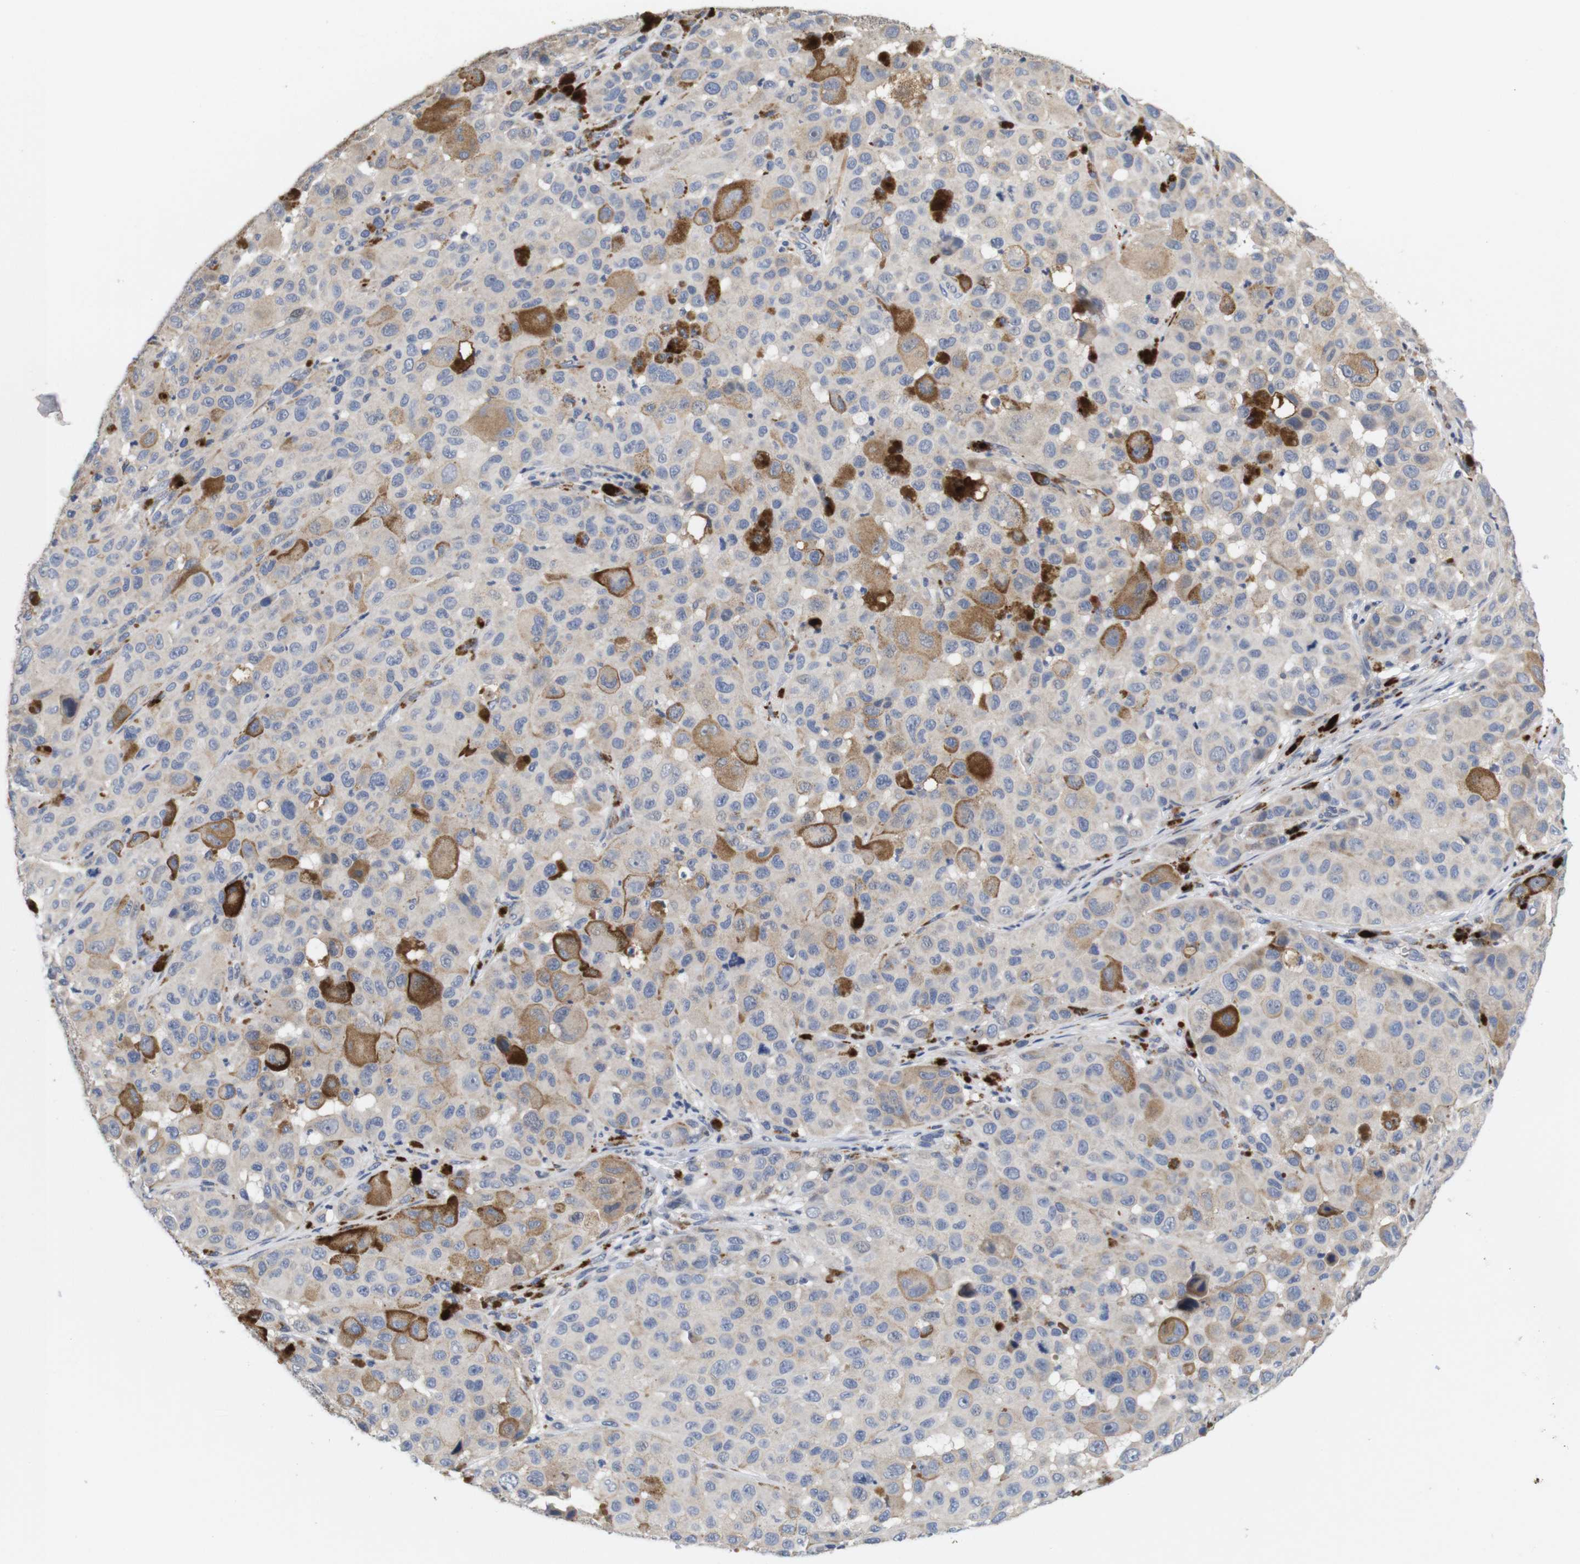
{"staining": {"intensity": "strong", "quantity": "<25%", "location": "cytoplasmic/membranous"}, "tissue": "melanoma", "cell_type": "Tumor cells", "image_type": "cancer", "snomed": [{"axis": "morphology", "description": "Malignant melanoma, NOS"}, {"axis": "topography", "description": "Skin"}], "caption": "High-magnification brightfield microscopy of melanoma stained with DAB (3,3'-diaminobenzidine) (brown) and counterstained with hematoxylin (blue). tumor cells exhibit strong cytoplasmic/membranous staining is identified in approximately<25% of cells. Using DAB (3,3'-diaminobenzidine) (brown) and hematoxylin (blue) stains, captured at high magnification using brightfield microscopy.", "gene": "SPRY3", "patient": {"sex": "male", "age": 96}}